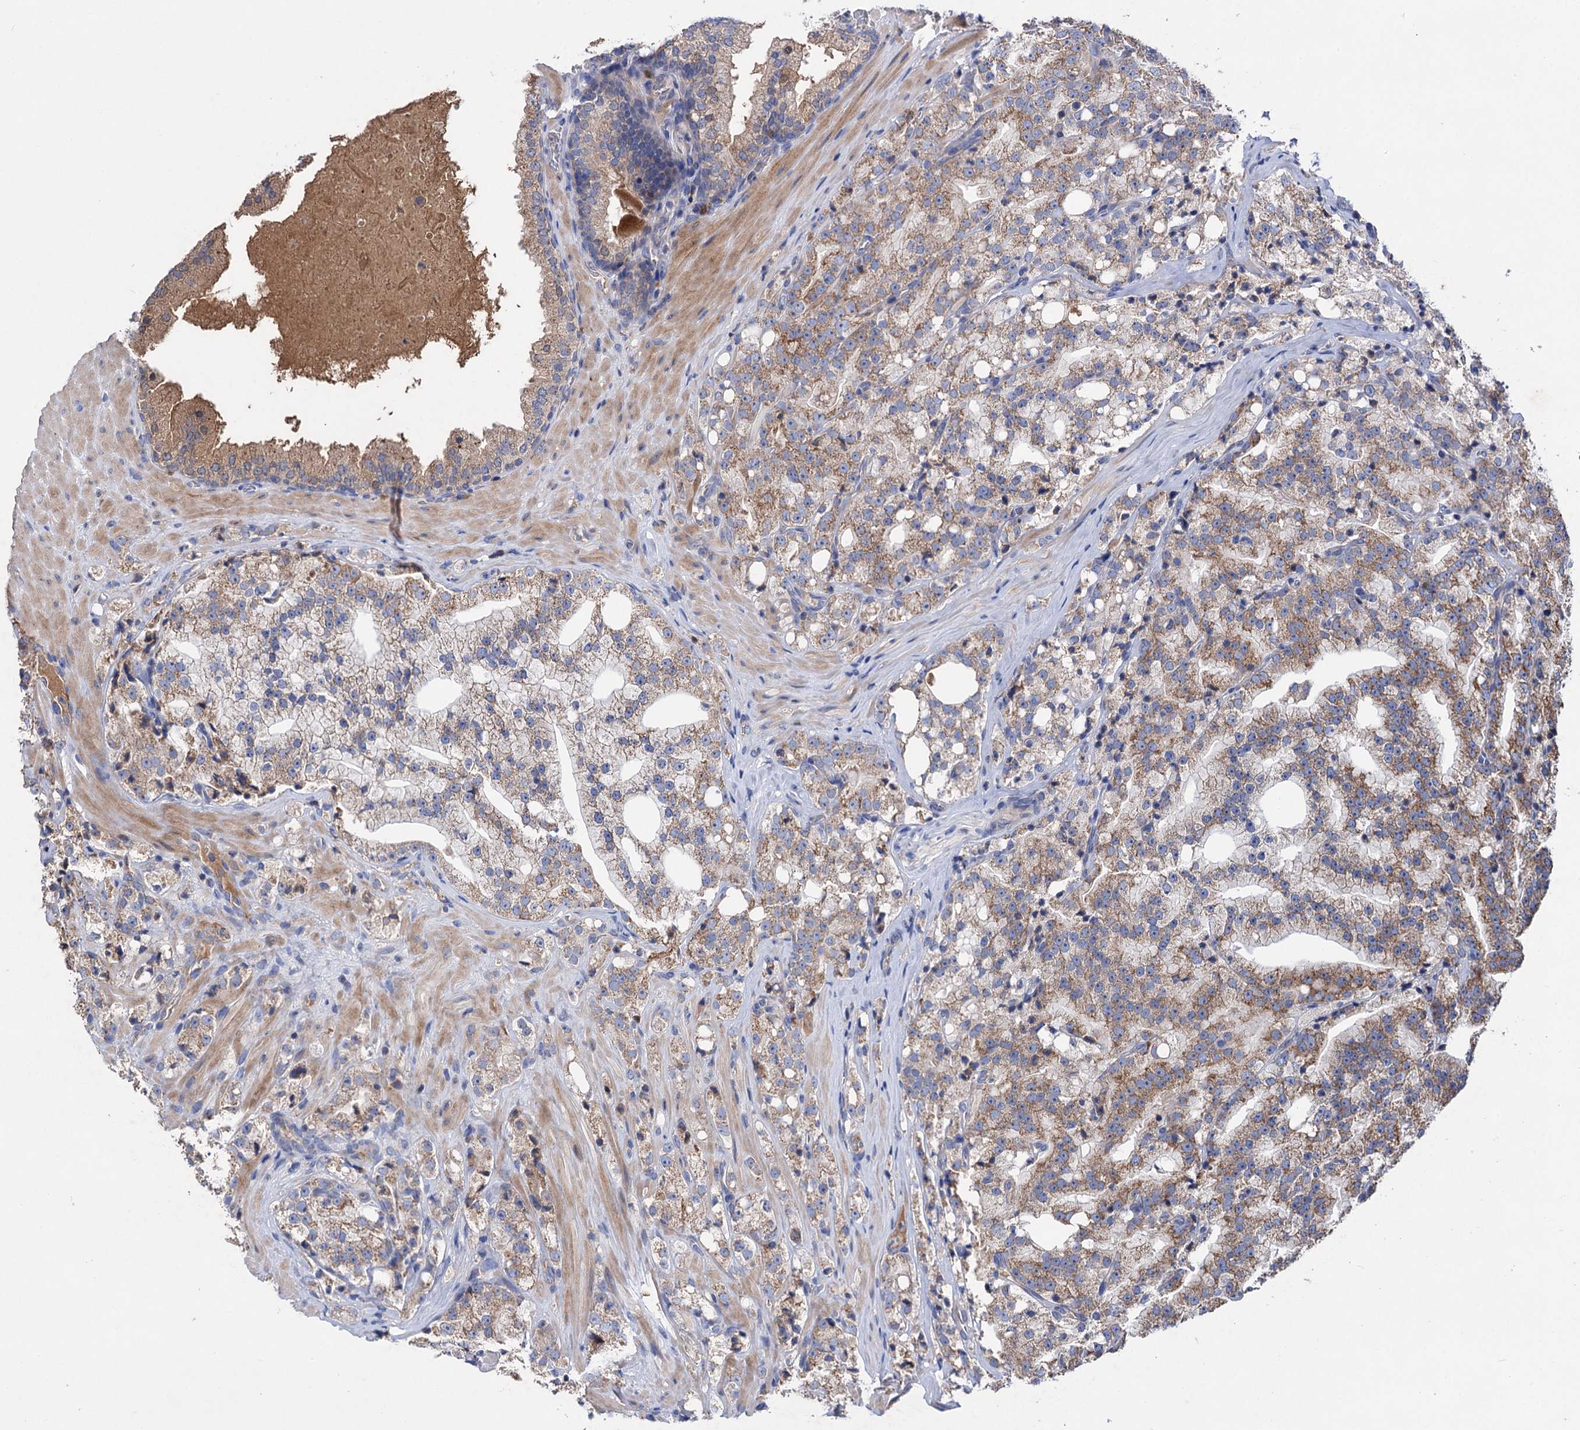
{"staining": {"intensity": "moderate", "quantity": ">75%", "location": "cytoplasmic/membranous"}, "tissue": "prostate cancer", "cell_type": "Tumor cells", "image_type": "cancer", "snomed": [{"axis": "morphology", "description": "Adenocarcinoma, High grade"}, {"axis": "topography", "description": "Prostate"}], "caption": "About >75% of tumor cells in high-grade adenocarcinoma (prostate) display moderate cytoplasmic/membranous protein expression as visualized by brown immunohistochemical staining.", "gene": "CLPB", "patient": {"sex": "male", "age": 64}}